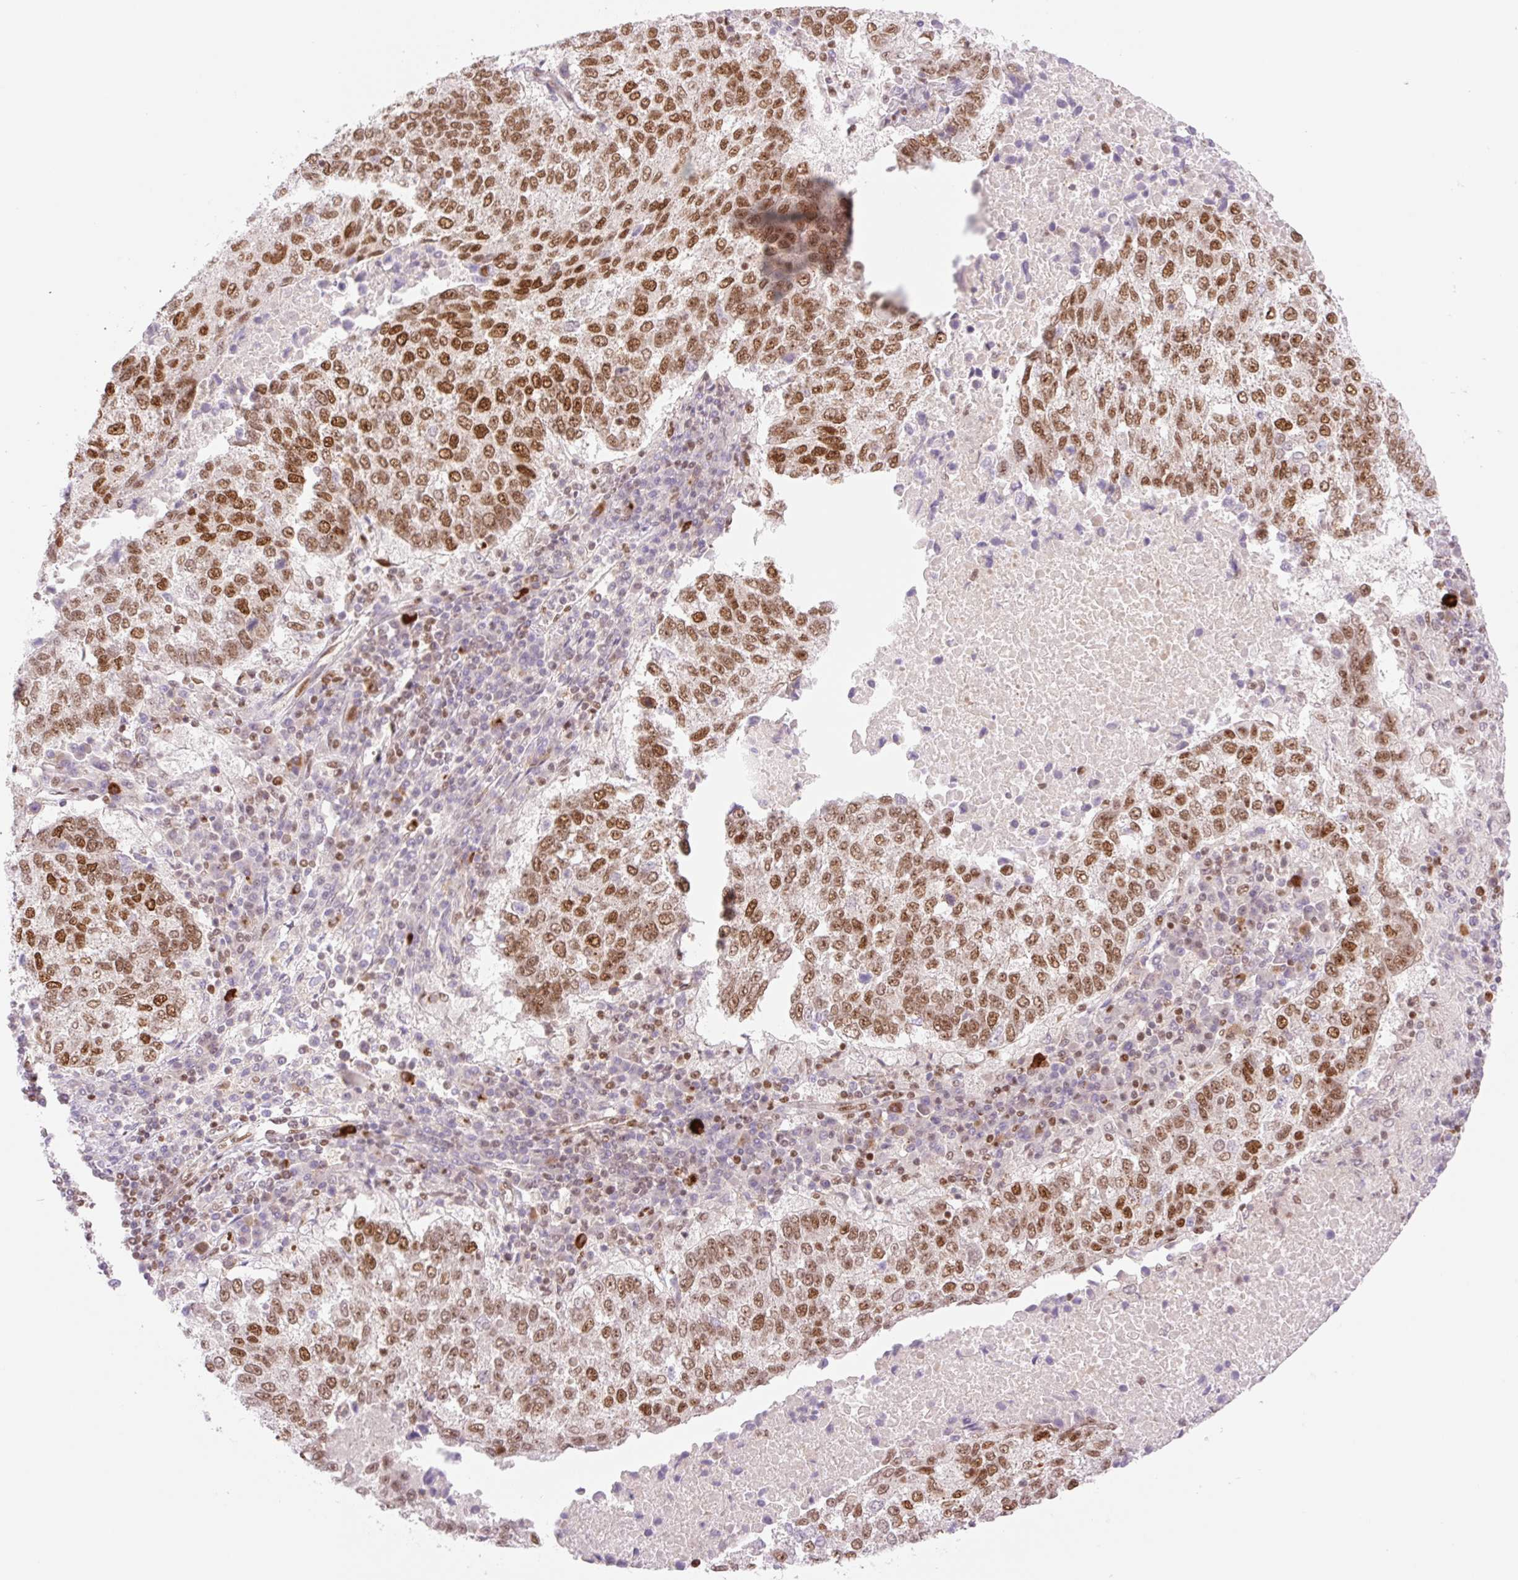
{"staining": {"intensity": "strong", "quantity": ">75%", "location": "nuclear"}, "tissue": "lung cancer", "cell_type": "Tumor cells", "image_type": "cancer", "snomed": [{"axis": "morphology", "description": "Squamous cell carcinoma, NOS"}, {"axis": "topography", "description": "Lung"}], "caption": "Strong nuclear staining is seen in approximately >75% of tumor cells in lung squamous cell carcinoma.", "gene": "PRDM11", "patient": {"sex": "male", "age": 73}}